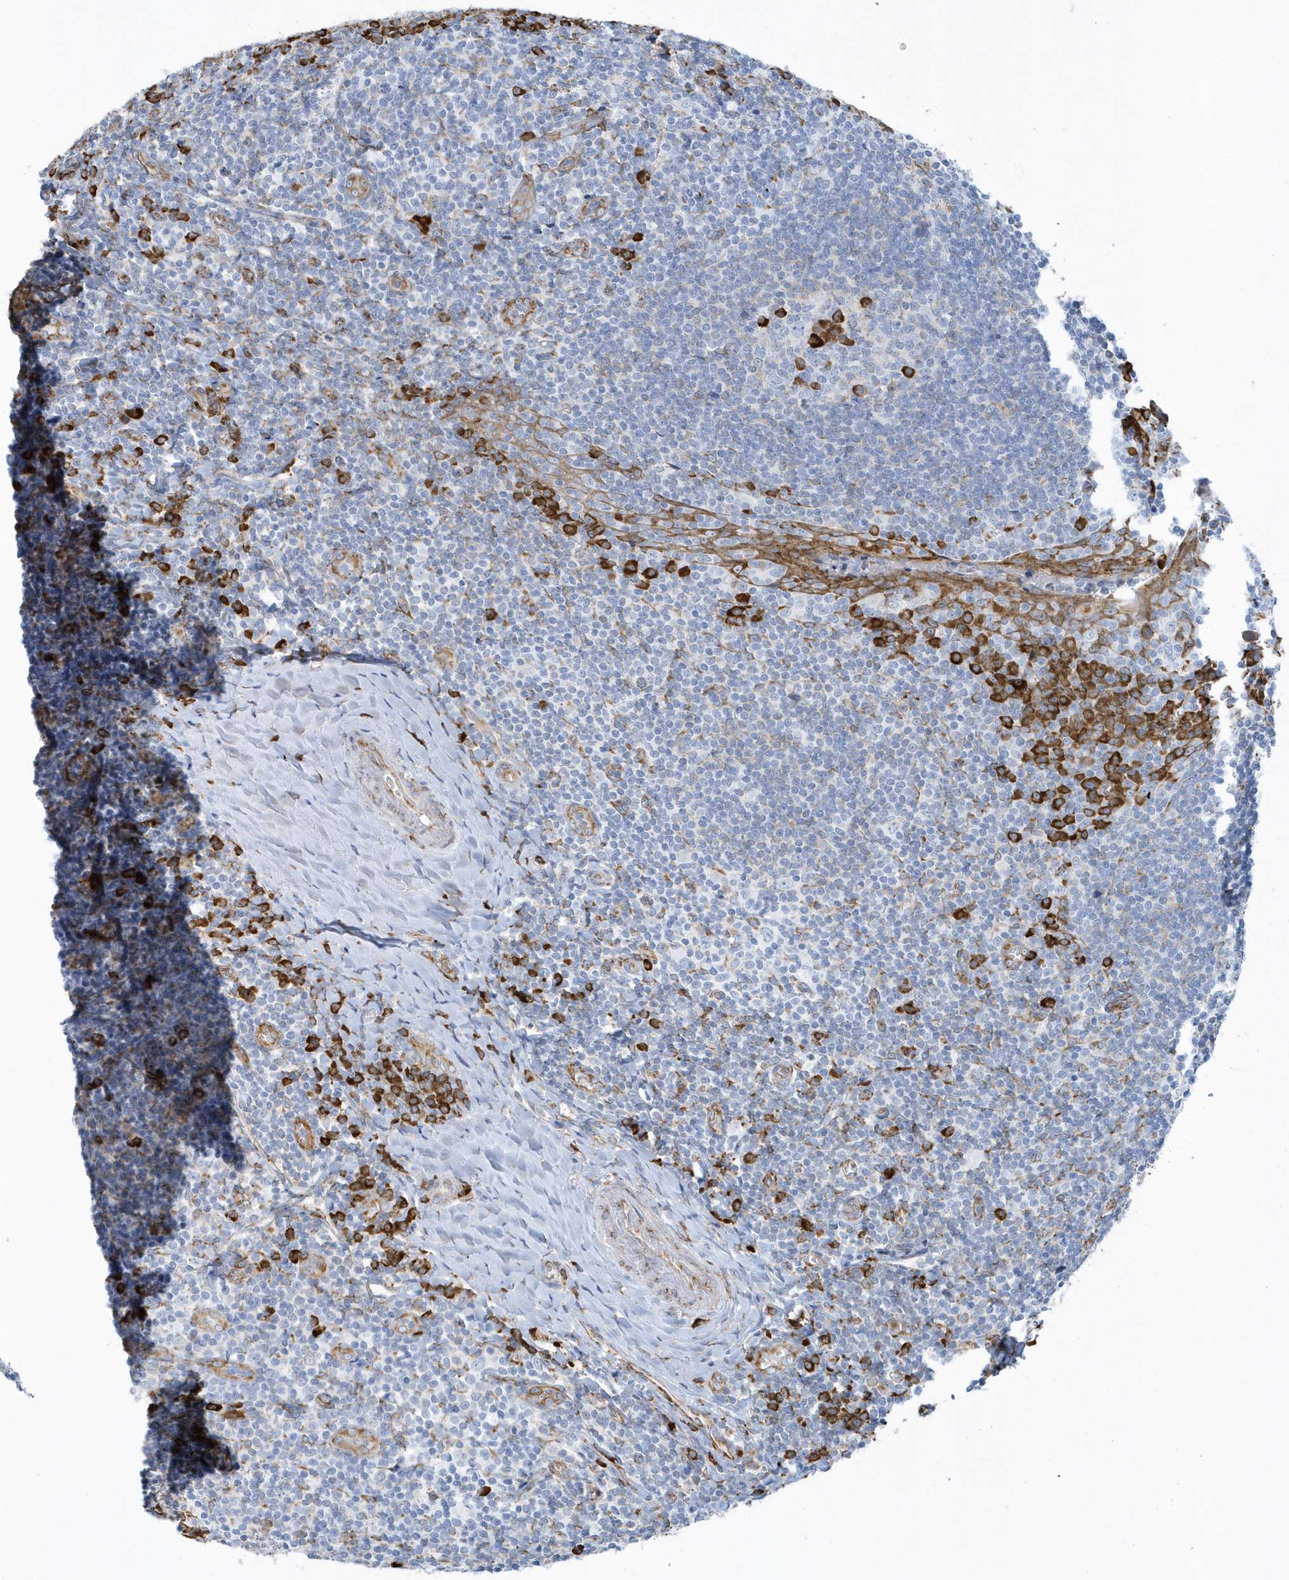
{"staining": {"intensity": "strong", "quantity": "<25%", "location": "cytoplasmic/membranous"}, "tissue": "tonsil", "cell_type": "Germinal center cells", "image_type": "normal", "snomed": [{"axis": "morphology", "description": "Normal tissue, NOS"}, {"axis": "topography", "description": "Tonsil"}], "caption": "Human tonsil stained with a brown dye shows strong cytoplasmic/membranous positive positivity in about <25% of germinal center cells.", "gene": "DCAF1", "patient": {"sex": "male", "age": 27}}